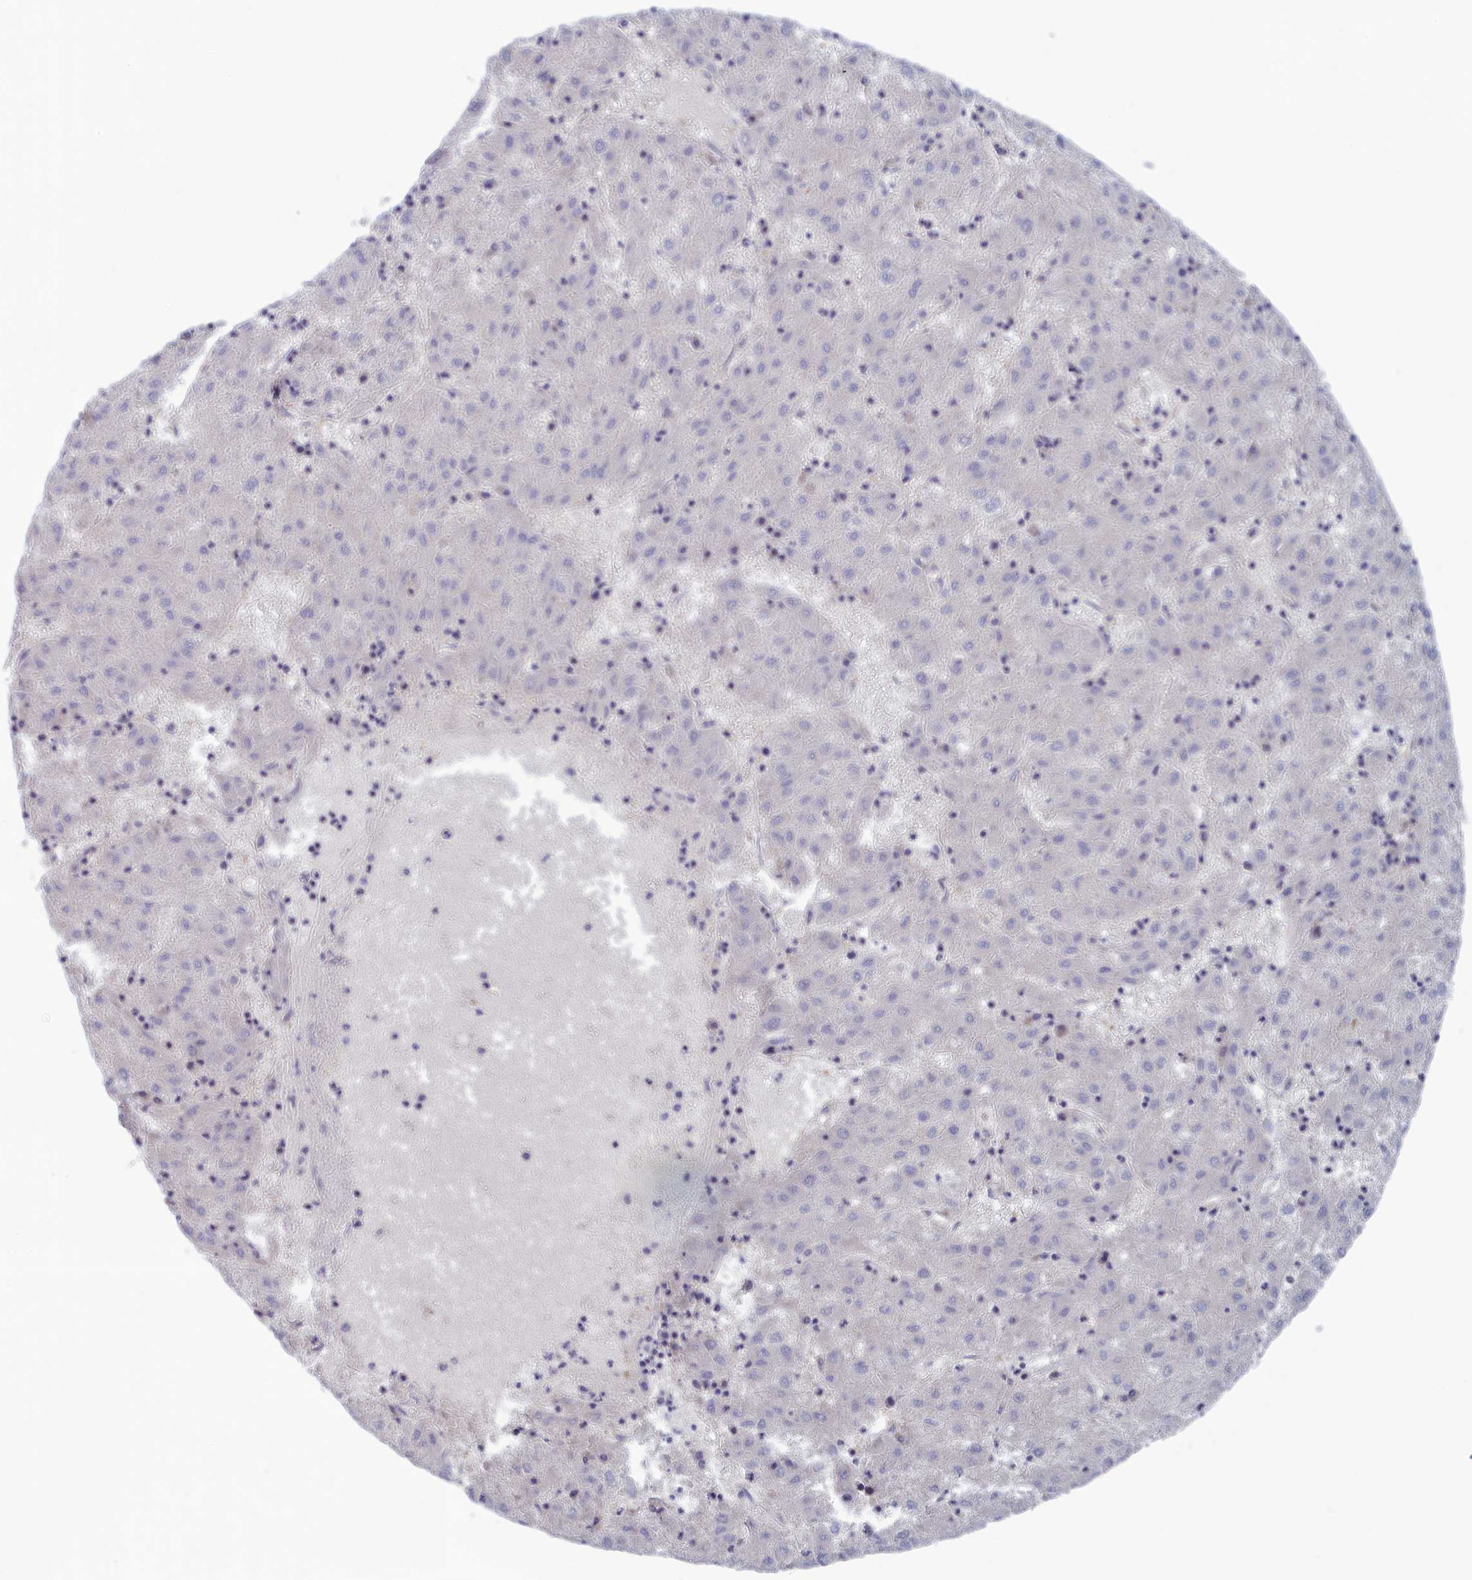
{"staining": {"intensity": "negative", "quantity": "none", "location": "none"}, "tissue": "liver cancer", "cell_type": "Tumor cells", "image_type": "cancer", "snomed": [{"axis": "morphology", "description": "Carcinoma, Hepatocellular, NOS"}, {"axis": "topography", "description": "Liver"}], "caption": "Immunohistochemistry (IHC) image of human liver hepatocellular carcinoma stained for a protein (brown), which shows no expression in tumor cells.", "gene": "NUTF2", "patient": {"sex": "male", "age": 72}}